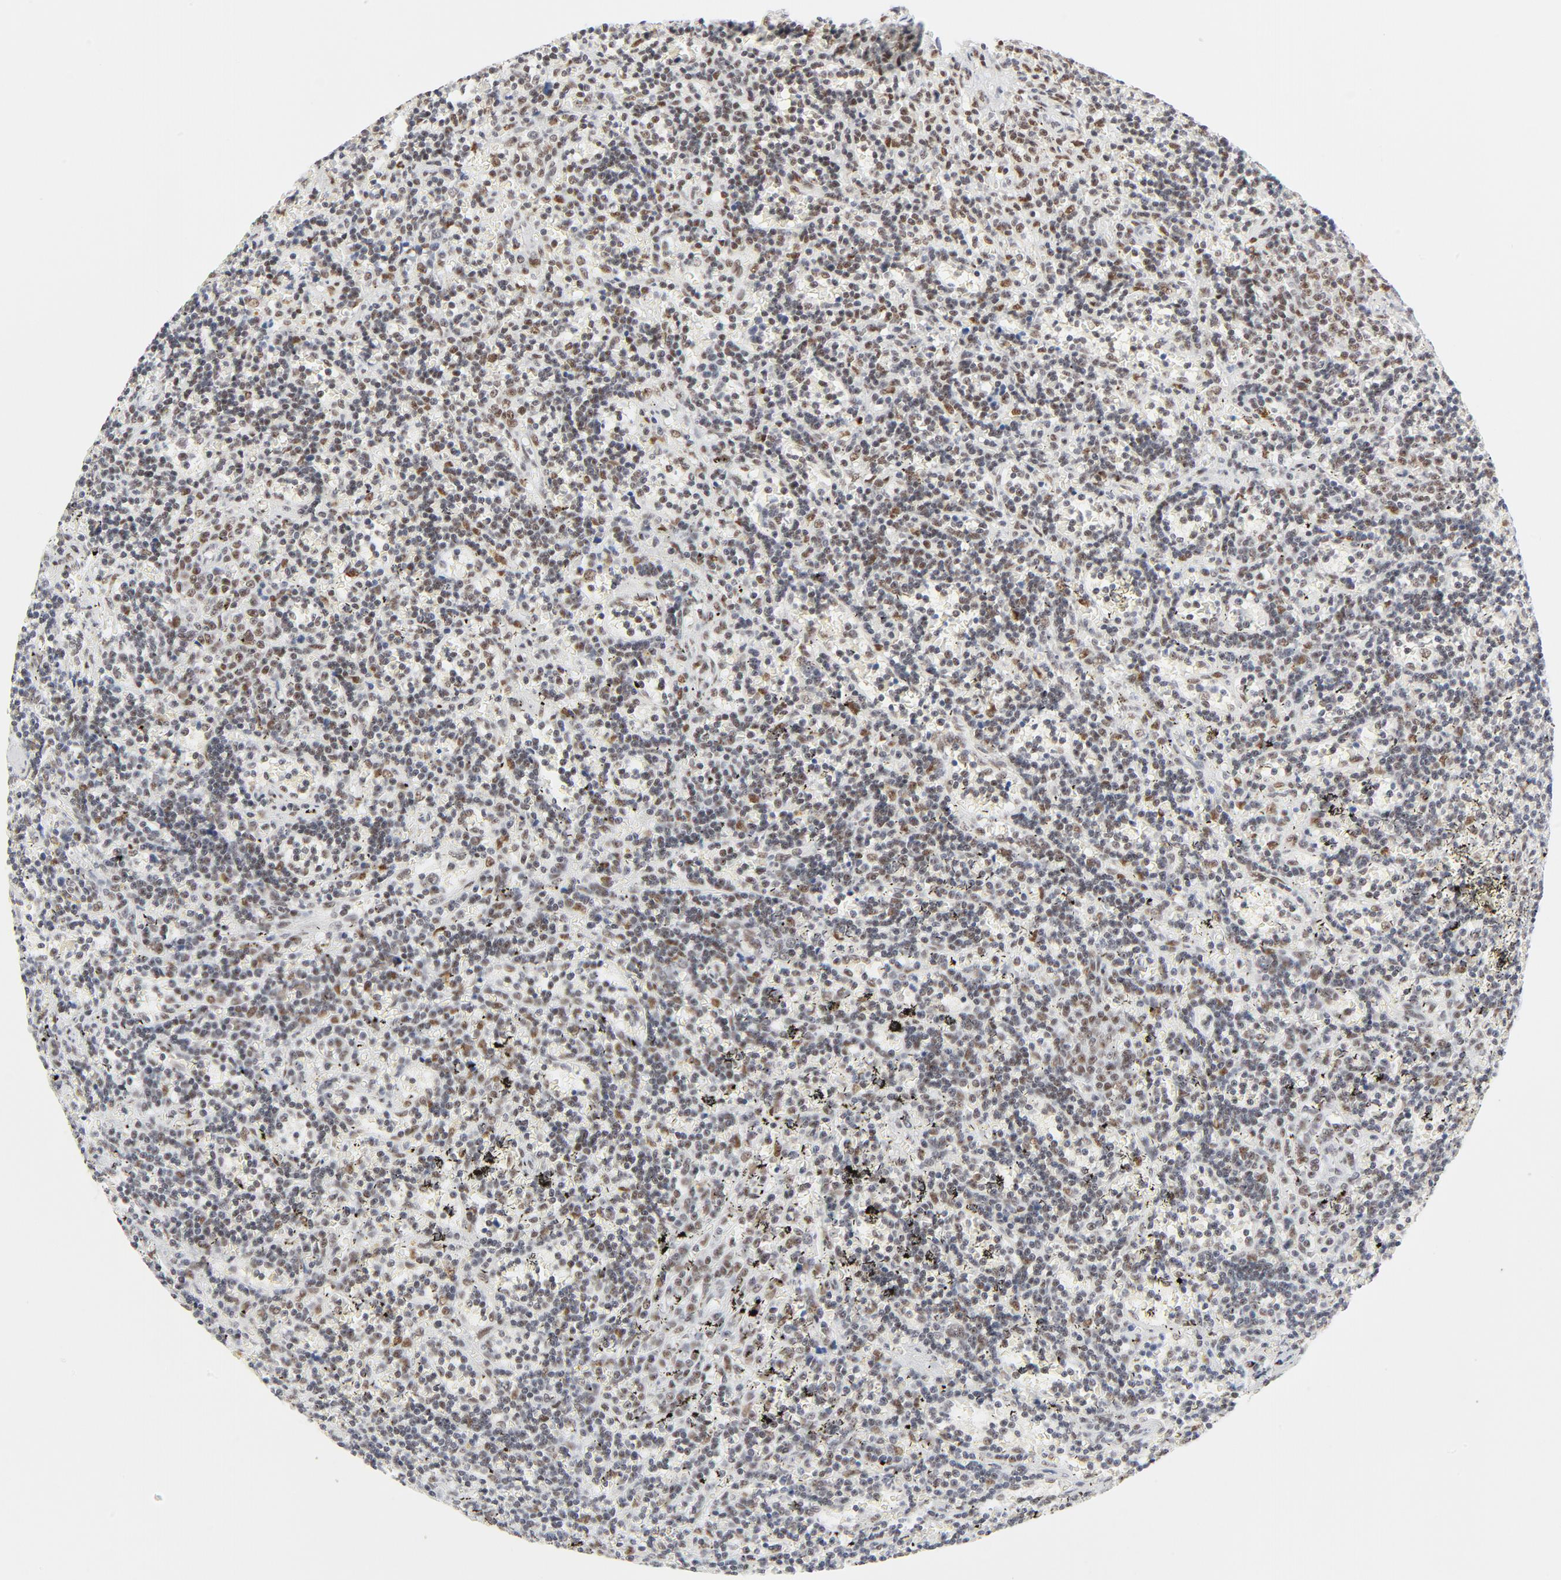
{"staining": {"intensity": "moderate", "quantity": "25%-75%", "location": "nuclear"}, "tissue": "lymphoma", "cell_type": "Tumor cells", "image_type": "cancer", "snomed": [{"axis": "morphology", "description": "Malignant lymphoma, non-Hodgkin's type, Low grade"}, {"axis": "topography", "description": "Spleen"}], "caption": "Lymphoma tissue exhibits moderate nuclear expression in approximately 25%-75% of tumor cells, visualized by immunohistochemistry. (DAB (3,3'-diaminobenzidine) IHC, brown staining for protein, blue staining for nuclei).", "gene": "GTF2H1", "patient": {"sex": "male", "age": 60}}